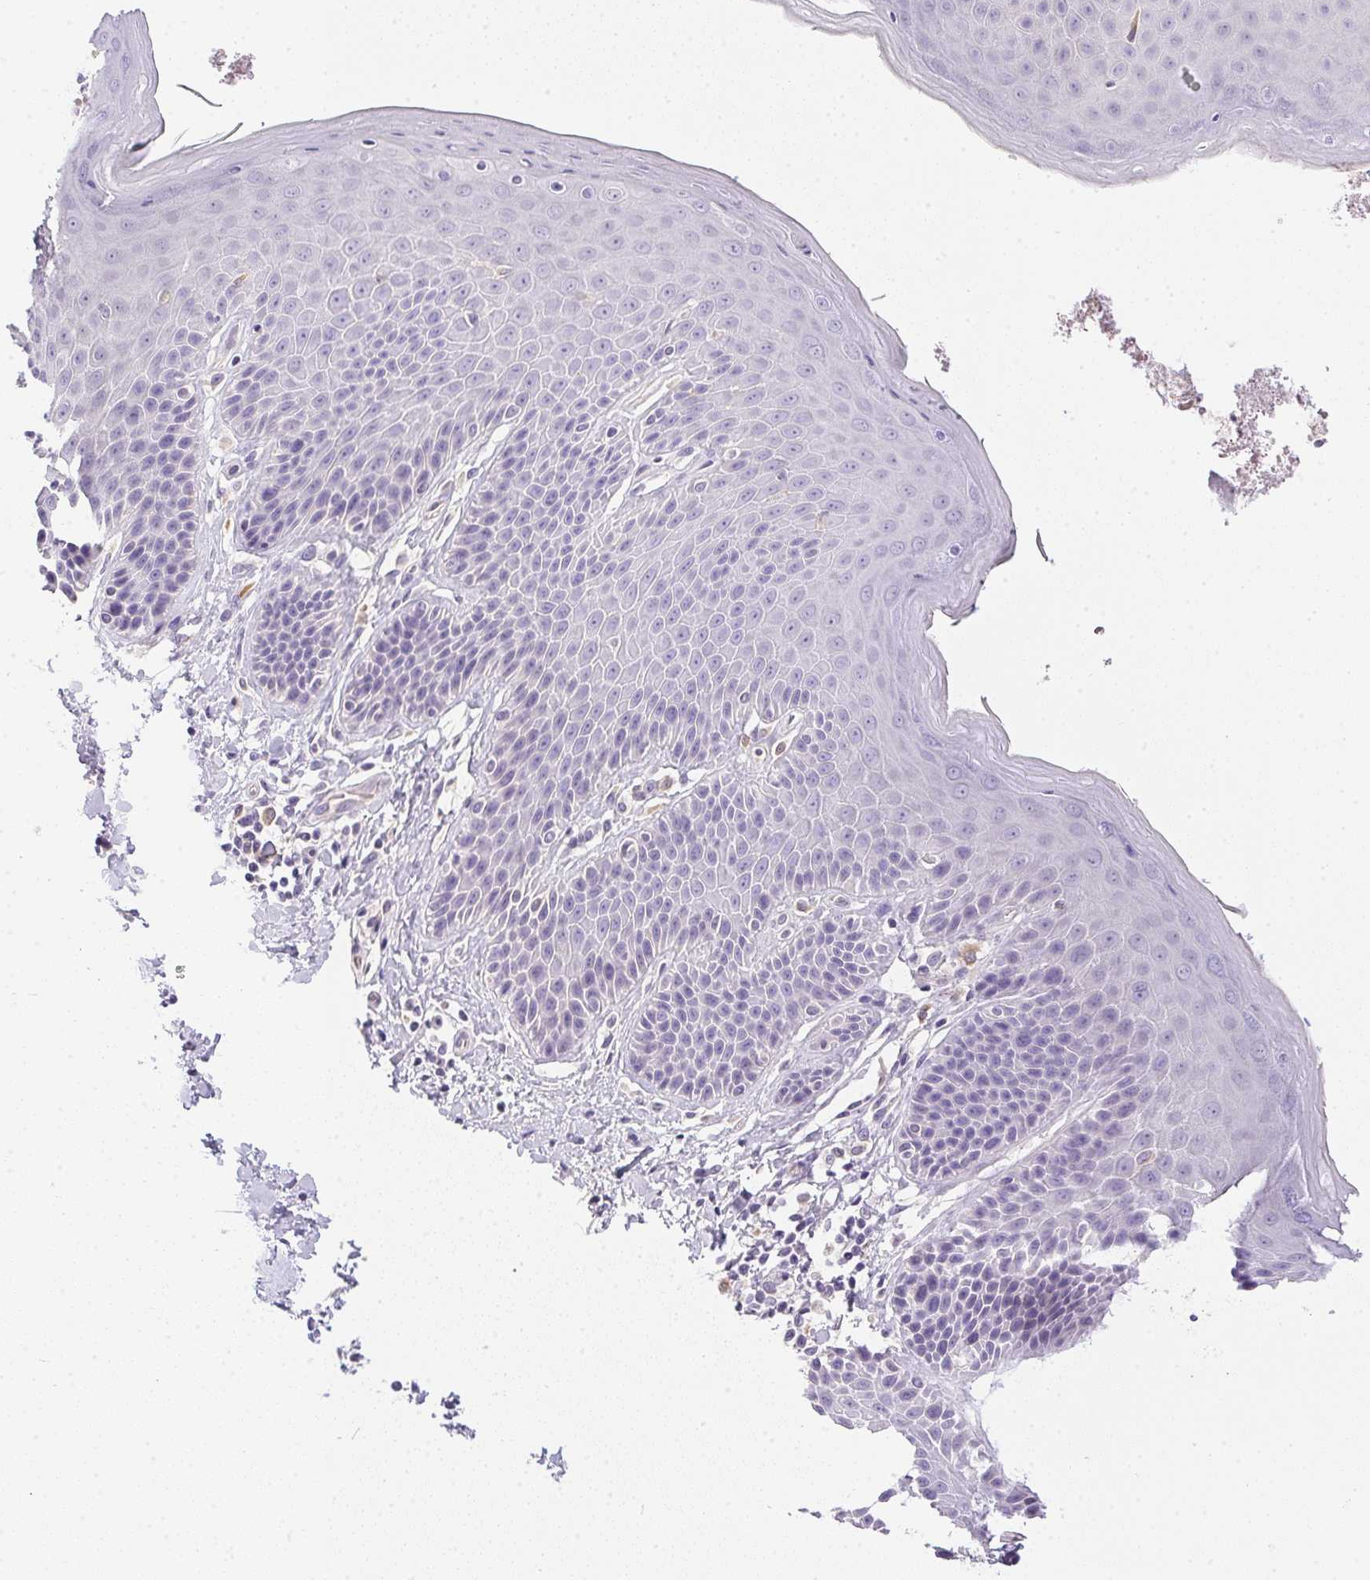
{"staining": {"intensity": "negative", "quantity": "none", "location": "none"}, "tissue": "skin", "cell_type": "Epidermal cells", "image_type": "normal", "snomed": [{"axis": "morphology", "description": "Normal tissue, NOS"}, {"axis": "topography", "description": "Anal"}, {"axis": "topography", "description": "Peripheral nerve tissue"}], "caption": "Epidermal cells are negative for brown protein staining in benign skin. Nuclei are stained in blue.", "gene": "SLC17A7", "patient": {"sex": "male", "age": 51}}